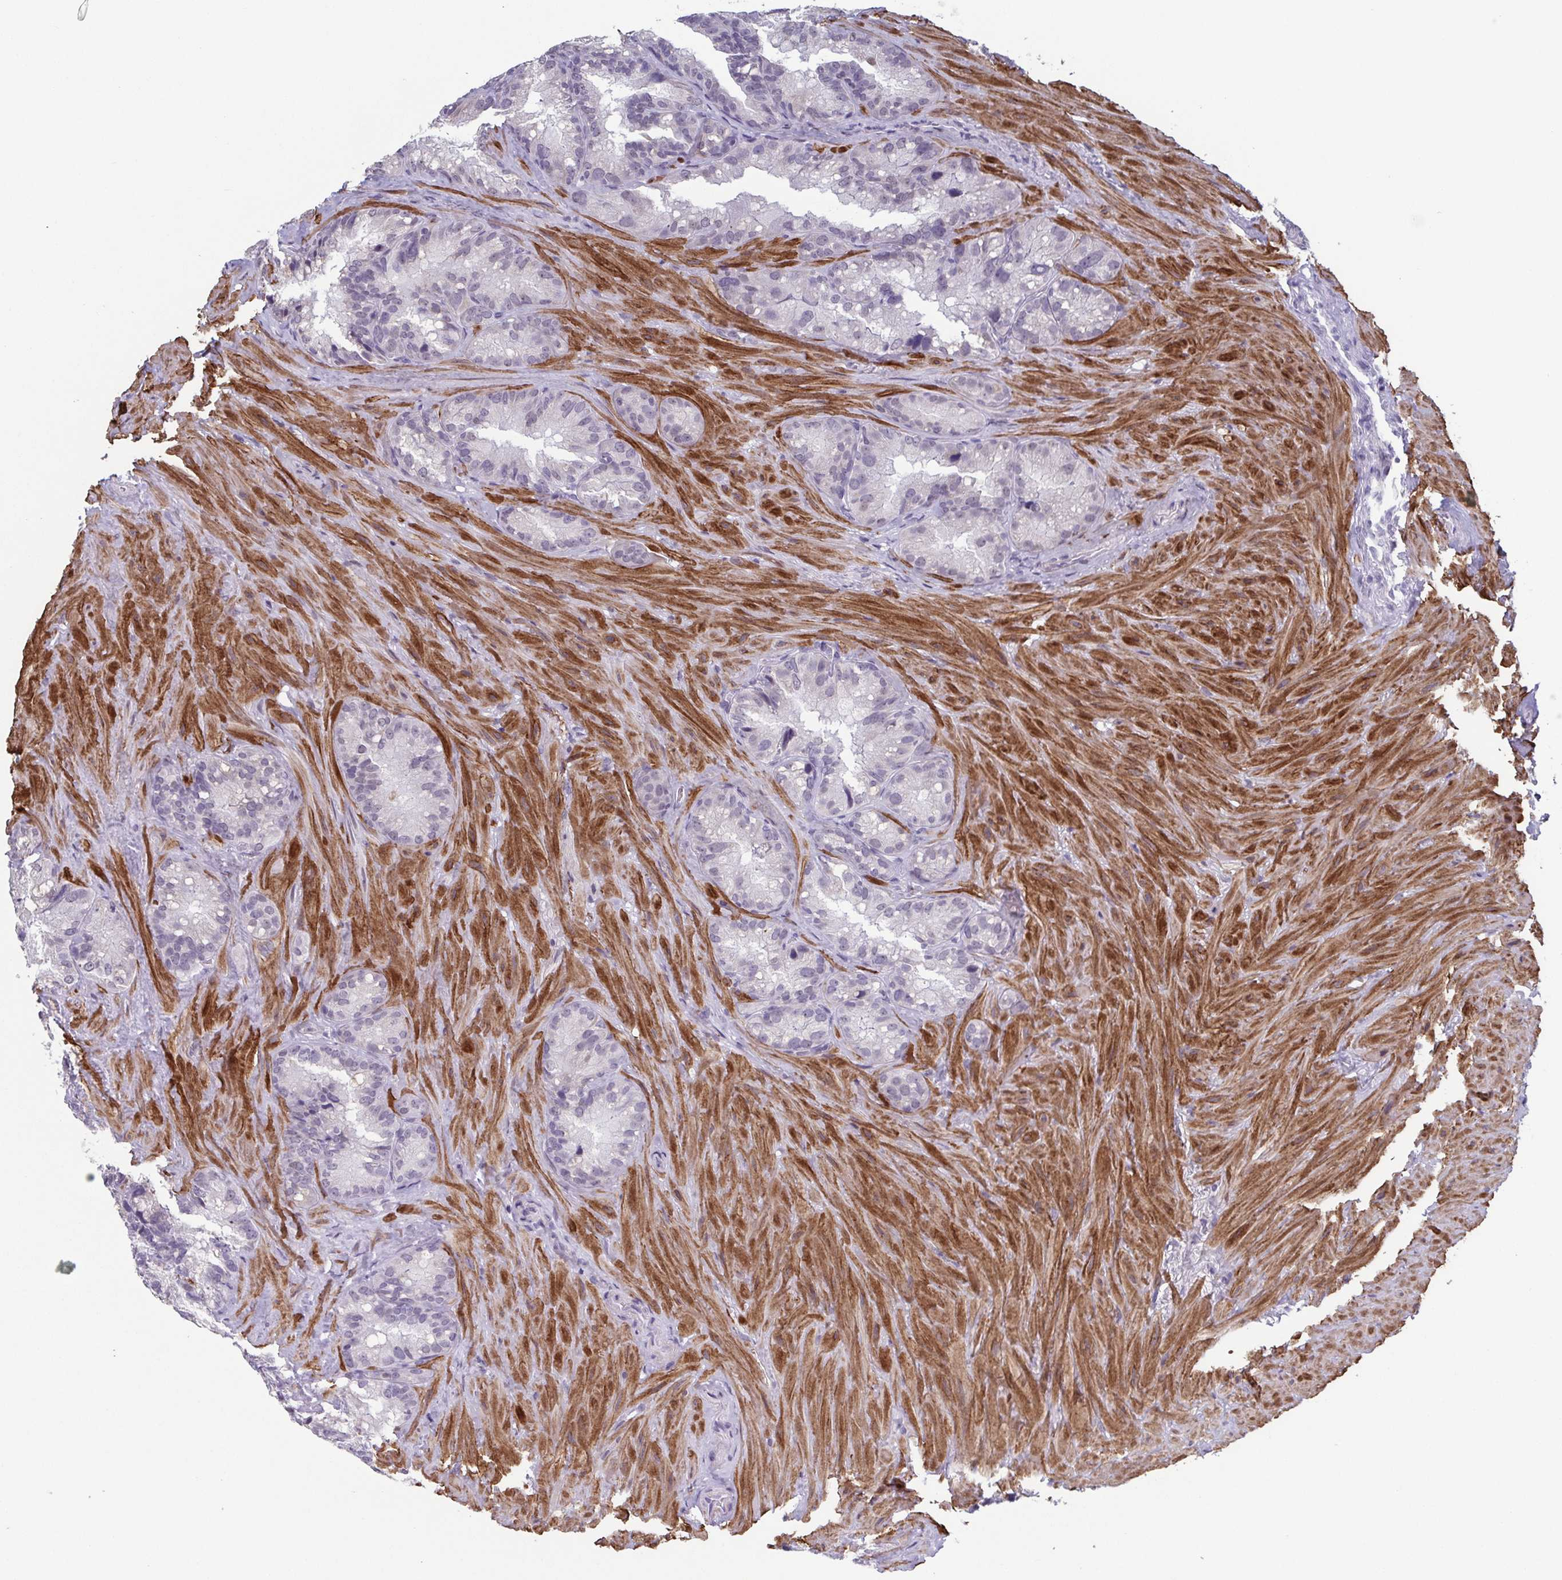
{"staining": {"intensity": "negative", "quantity": "none", "location": "none"}, "tissue": "seminal vesicle", "cell_type": "Glandular cells", "image_type": "normal", "snomed": [{"axis": "morphology", "description": "Normal tissue, NOS"}, {"axis": "topography", "description": "Seminal veicle"}], "caption": "Image shows no protein positivity in glandular cells of normal seminal vesicle.", "gene": "TMEM92", "patient": {"sex": "male", "age": 60}}